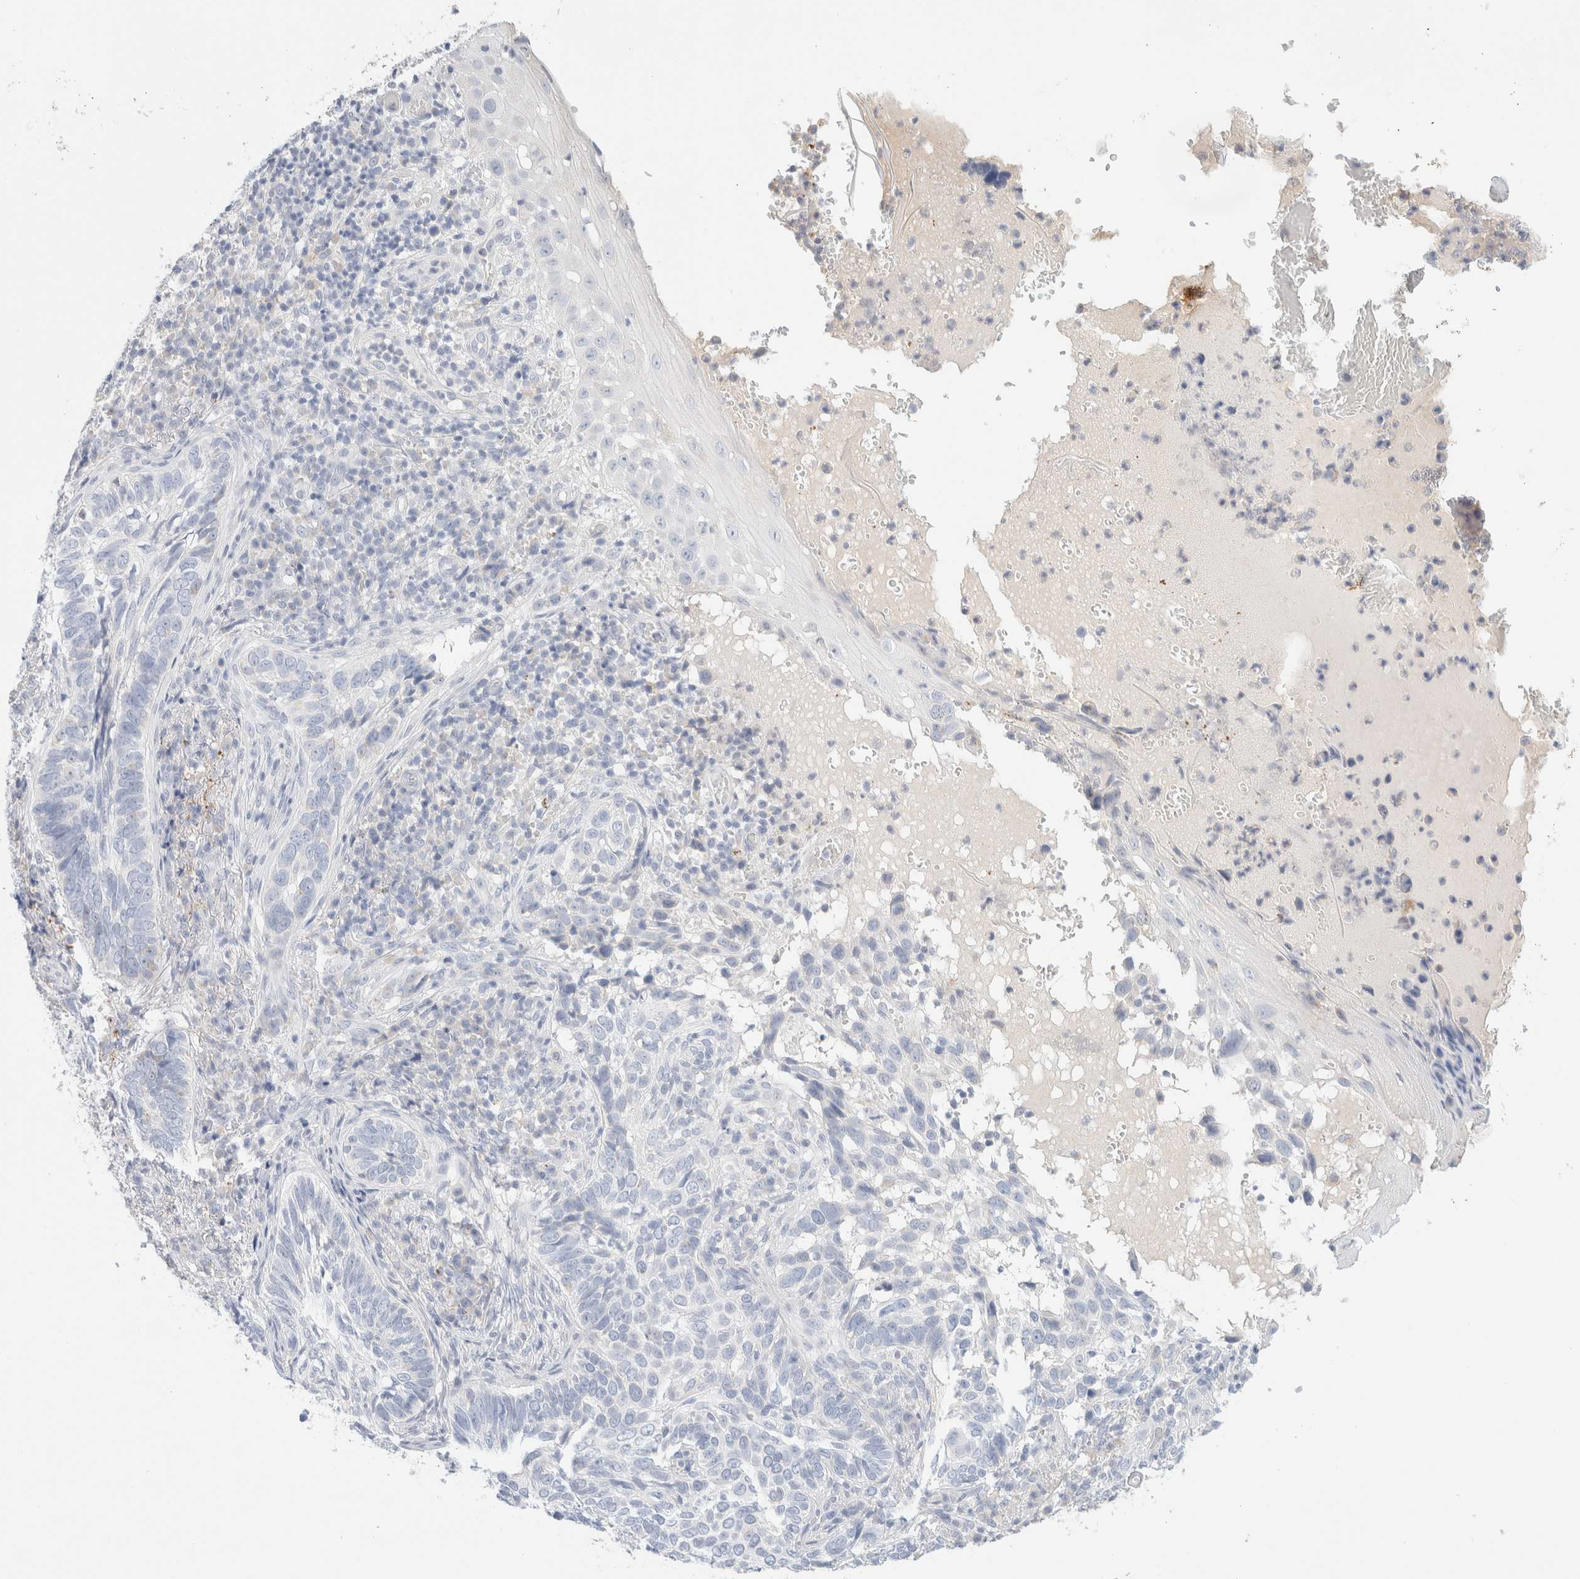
{"staining": {"intensity": "negative", "quantity": "none", "location": "none"}, "tissue": "skin cancer", "cell_type": "Tumor cells", "image_type": "cancer", "snomed": [{"axis": "morphology", "description": "Basal cell carcinoma"}, {"axis": "topography", "description": "Skin"}], "caption": "Skin cancer stained for a protein using immunohistochemistry (IHC) displays no staining tumor cells.", "gene": "HEXD", "patient": {"sex": "female", "age": 89}}